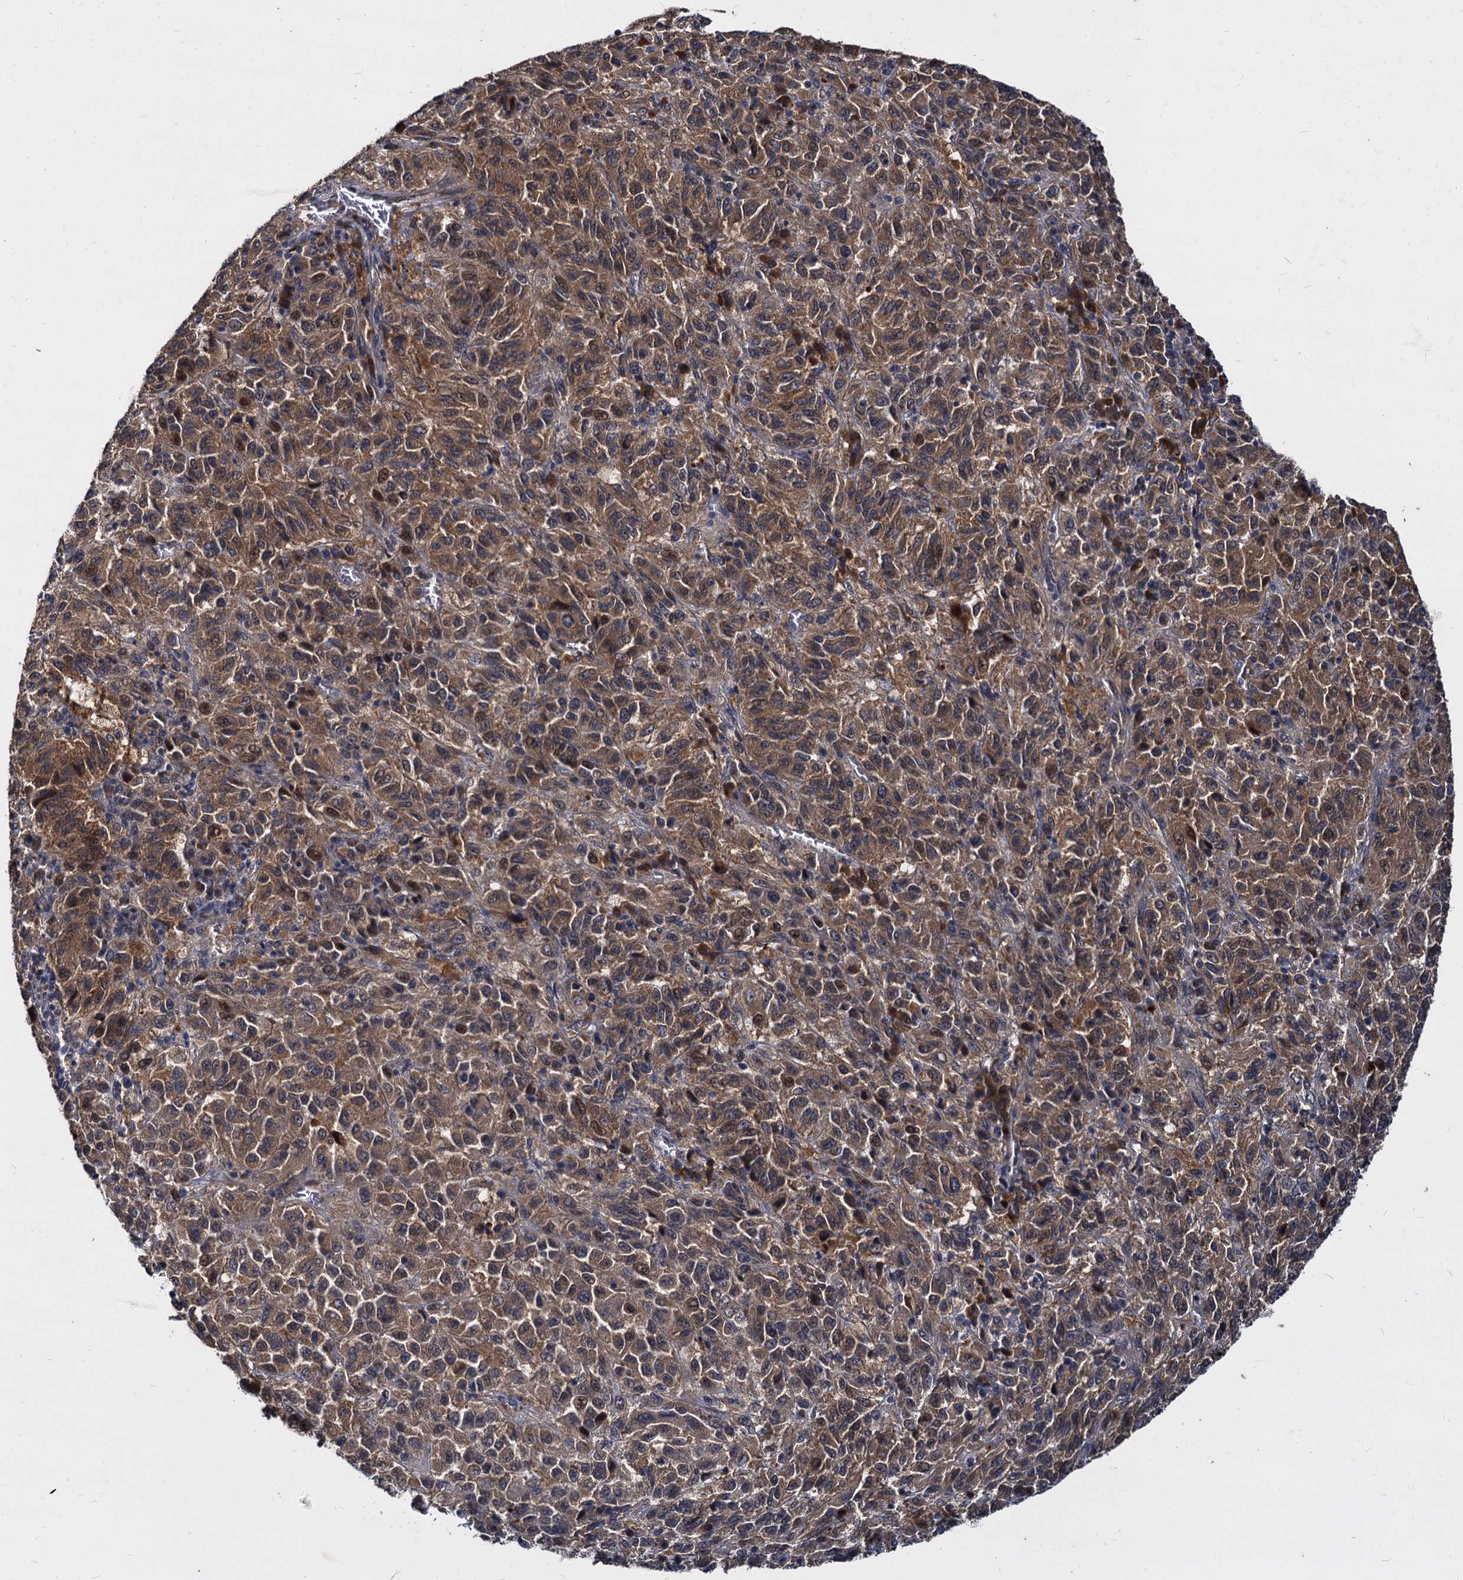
{"staining": {"intensity": "moderate", "quantity": ">75%", "location": "cytoplasmic/membranous"}, "tissue": "melanoma", "cell_type": "Tumor cells", "image_type": "cancer", "snomed": [{"axis": "morphology", "description": "Malignant melanoma, Metastatic site"}, {"axis": "topography", "description": "Lung"}], "caption": "An immunohistochemistry photomicrograph of neoplastic tissue is shown. Protein staining in brown highlights moderate cytoplasmic/membranous positivity in melanoma within tumor cells.", "gene": "CCDC184", "patient": {"sex": "male", "age": 64}}